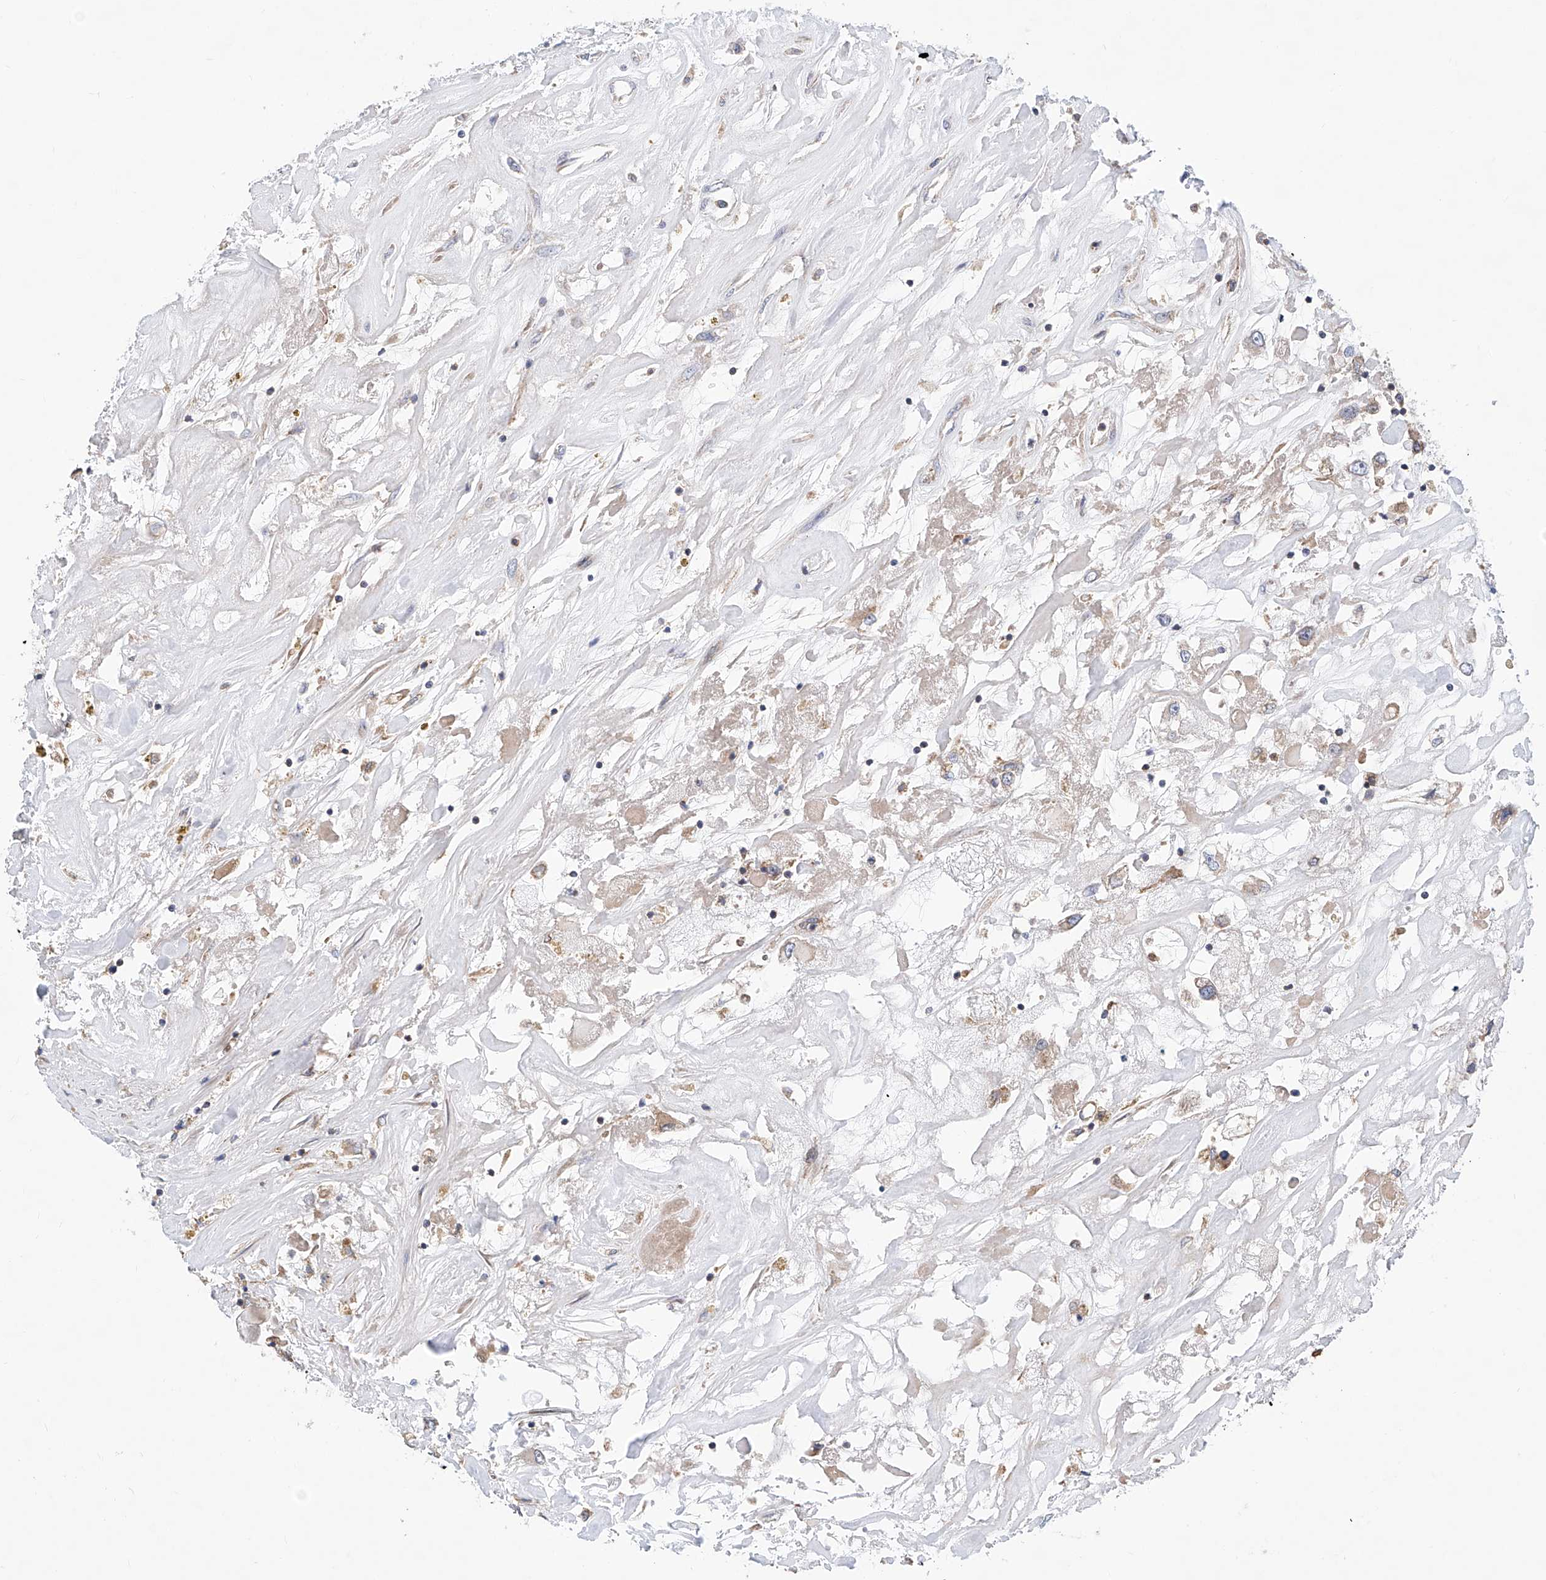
{"staining": {"intensity": "weak", "quantity": "<25%", "location": "cytoplasmic/membranous"}, "tissue": "renal cancer", "cell_type": "Tumor cells", "image_type": "cancer", "snomed": [{"axis": "morphology", "description": "Adenocarcinoma, NOS"}, {"axis": "topography", "description": "Kidney"}], "caption": "IHC histopathology image of neoplastic tissue: adenocarcinoma (renal) stained with DAB displays no significant protein staining in tumor cells.", "gene": "MAD2L1", "patient": {"sex": "female", "age": 52}}